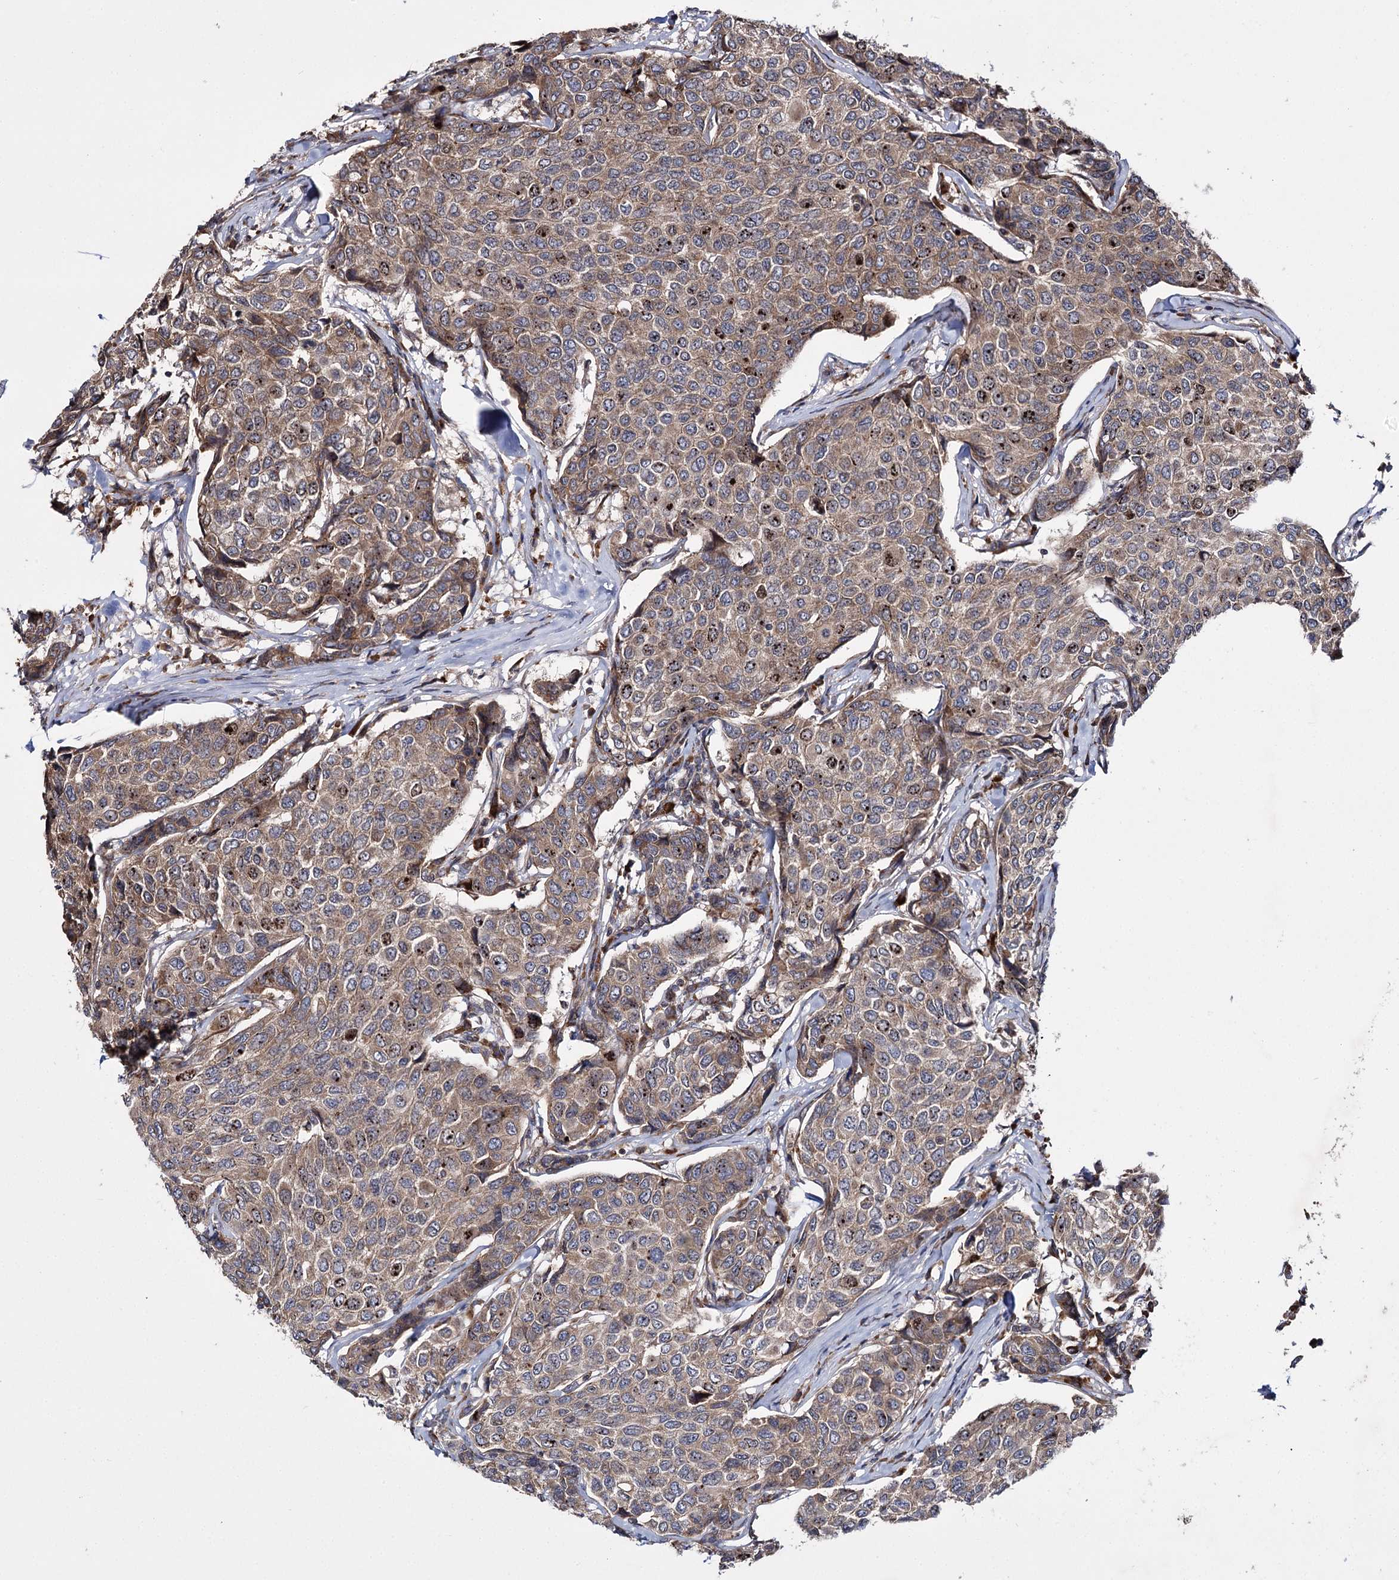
{"staining": {"intensity": "moderate", "quantity": ">75%", "location": "cytoplasmic/membranous"}, "tissue": "breast cancer", "cell_type": "Tumor cells", "image_type": "cancer", "snomed": [{"axis": "morphology", "description": "Duct carcinoma"}, {"axis": "topography", "description": "Breast"}], "caption": "Human breast cancer stained for a protein (brown) displays moderate cytoplasmic/membranous positive positivity in about >75% of tumor cells.", "gene": "HECTD2", "patient": {"sex": "female", "age": 55}}